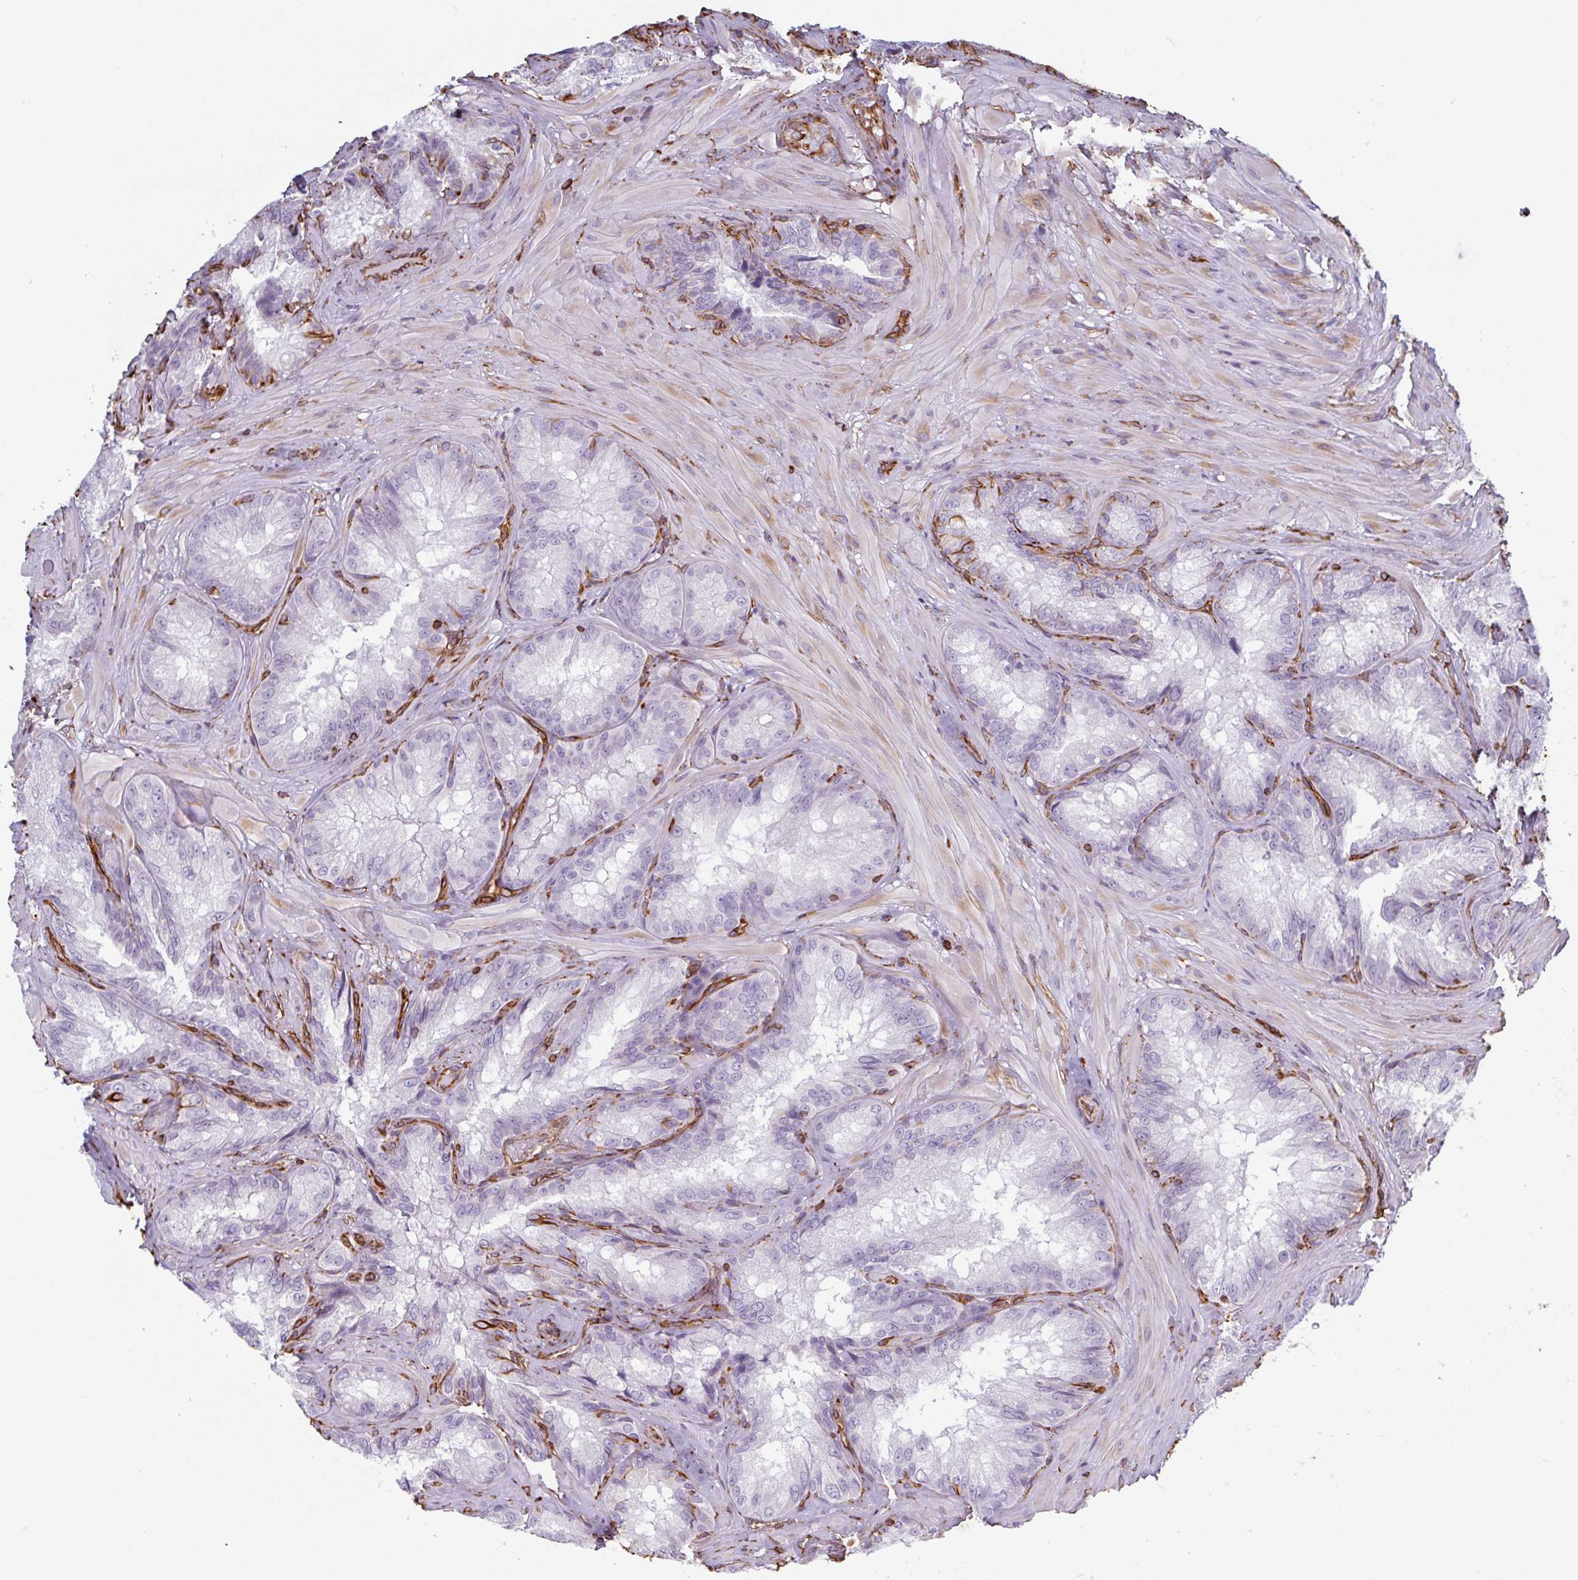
{"staining": {"intensity": "moderate", "quantity": "25%-75%", "location": "cytoplasmic/membranous"}, "tissue": "seminal vesicle", "cell_type": "Glandular cells", "image_type": "normal", "snomed": [{"axis": "morphology", "description": "Normal tissue, NOS"}, {"axis": "topography", "description": "Seminal veicle"}], "caption": "Brown immunohistochemical staining in normal seminal vesicle exhibits moderate cytoplasmic/membranous staining in about 25%-75% of glandular cells. (Stains: DAB in brown, nuclei in blue, Microscopy: brightfield microscopy at high magnification).", "gene": "PPFIA1", "patient": {"sex": "male", "age": 47}}